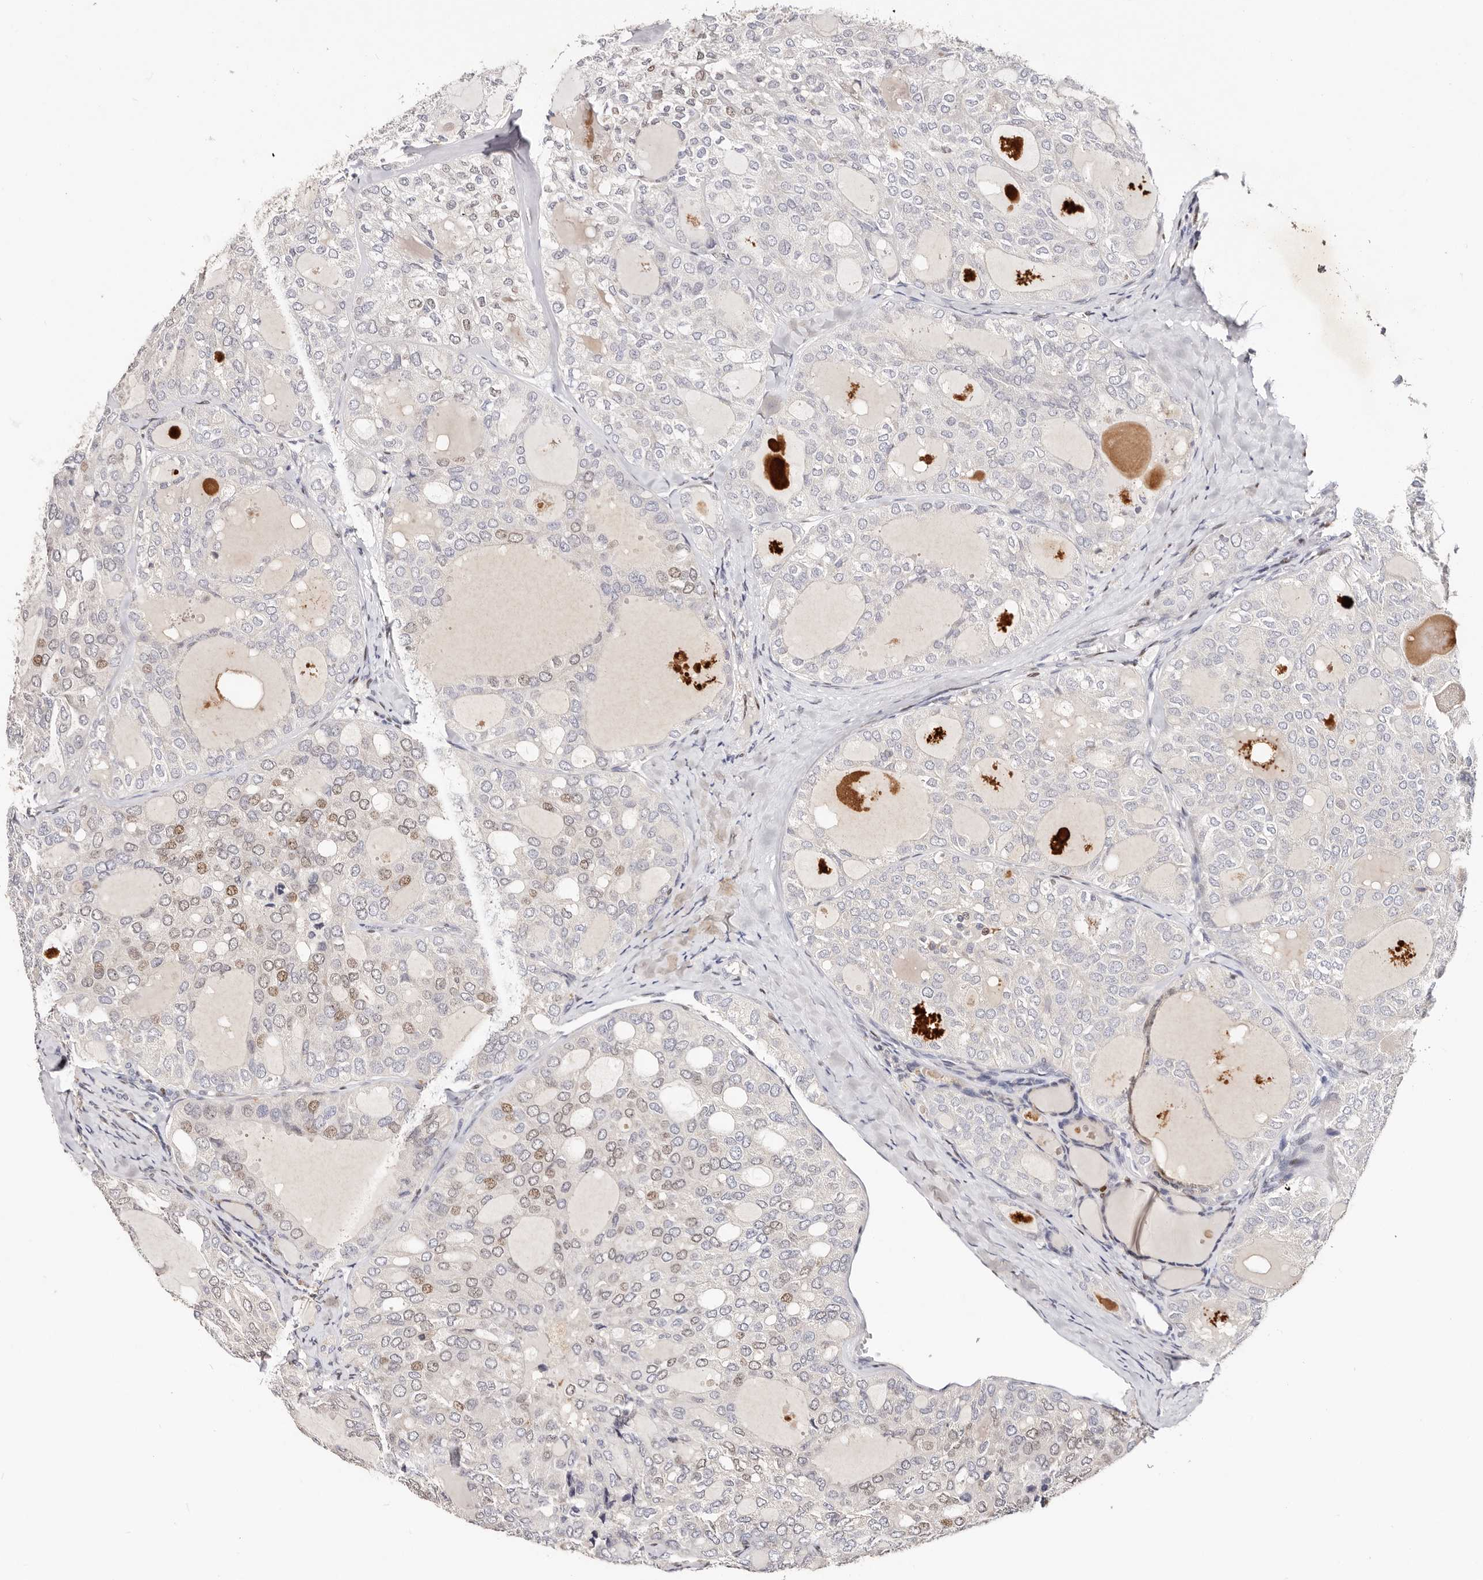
{"staining": {"intensity": "moderate", "quantity": "25%-75%", "location": "nuclear"}, "tissue": "thyroid cancer", "cell_type": "Tumor cells", "image_type": "cancer", "snomed": [{"axis": "morphology", "description": "Follicular adenoma carcinoma, NOS"}, {"axis": "topography", "description": "Thyroid gland"}], "caption": "A photomicrograph of thyroid follicular adenoma carcinoma stained for a protein reveals moderate nuclear brown staining in tumor cells. (Brightfield microscopy of DAB IHC at high magnification).", "gene": "IQGAP3", "patient": {"sex": "male", "age": 75}}